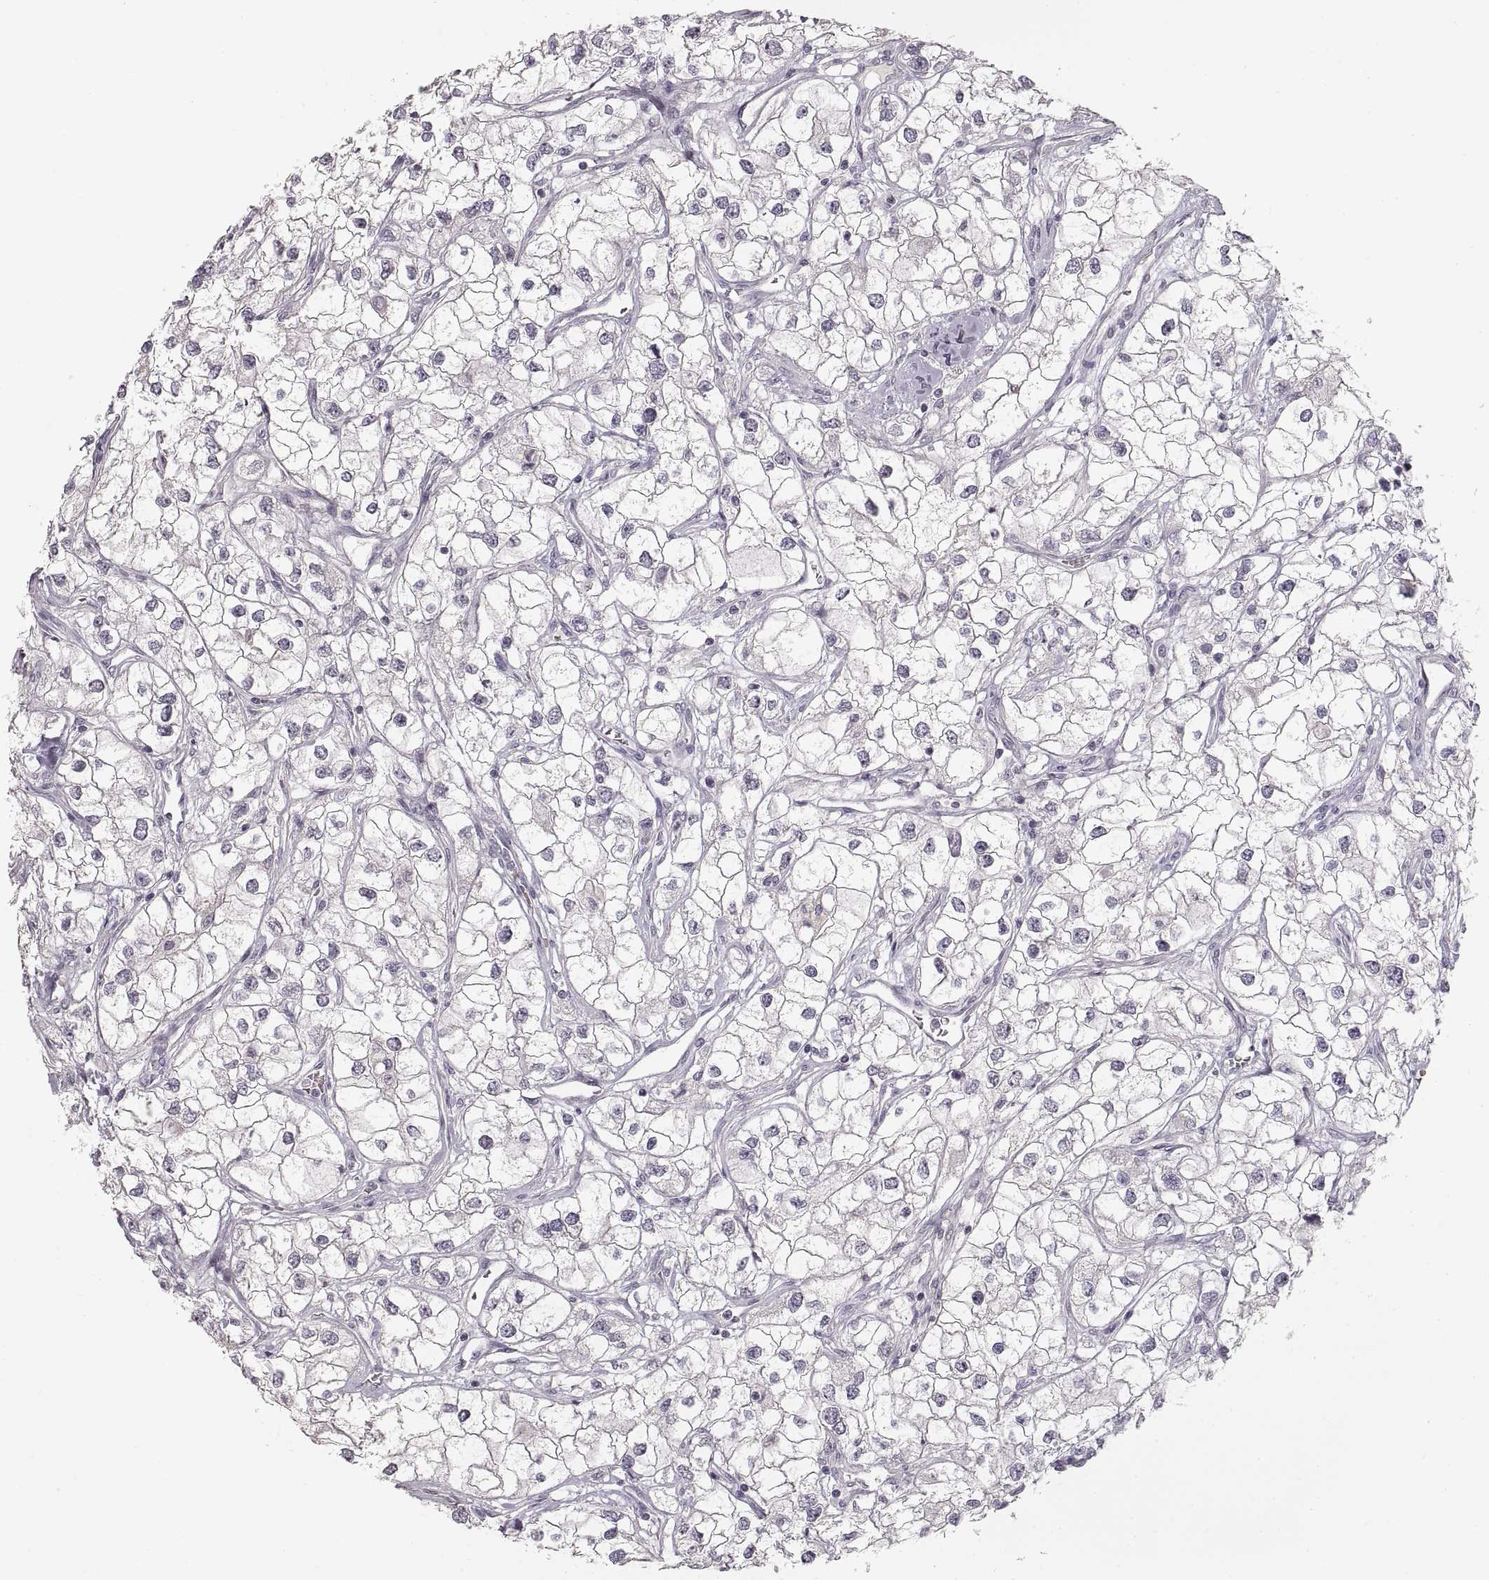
{"staining": {"intensity": "negative", "quantity": "none", "location": "none"}, "tissue": "renal cancer", "cell_type": "Tumor cells", "image_type": "cancer", "snomed": [{"axis": "morphology", "description": "Adenocarcinoma, NOS"}, {"axis": "topography", "description": "Kidney"}], "caption": "Immunohistochemistry photomicrograph of renal adenocarcinoma stained for a protein (brown), which demonstrates no expression in tumor cells.", "gene": "PCSK2", "patient": {"sex": "male", "age": 59}}